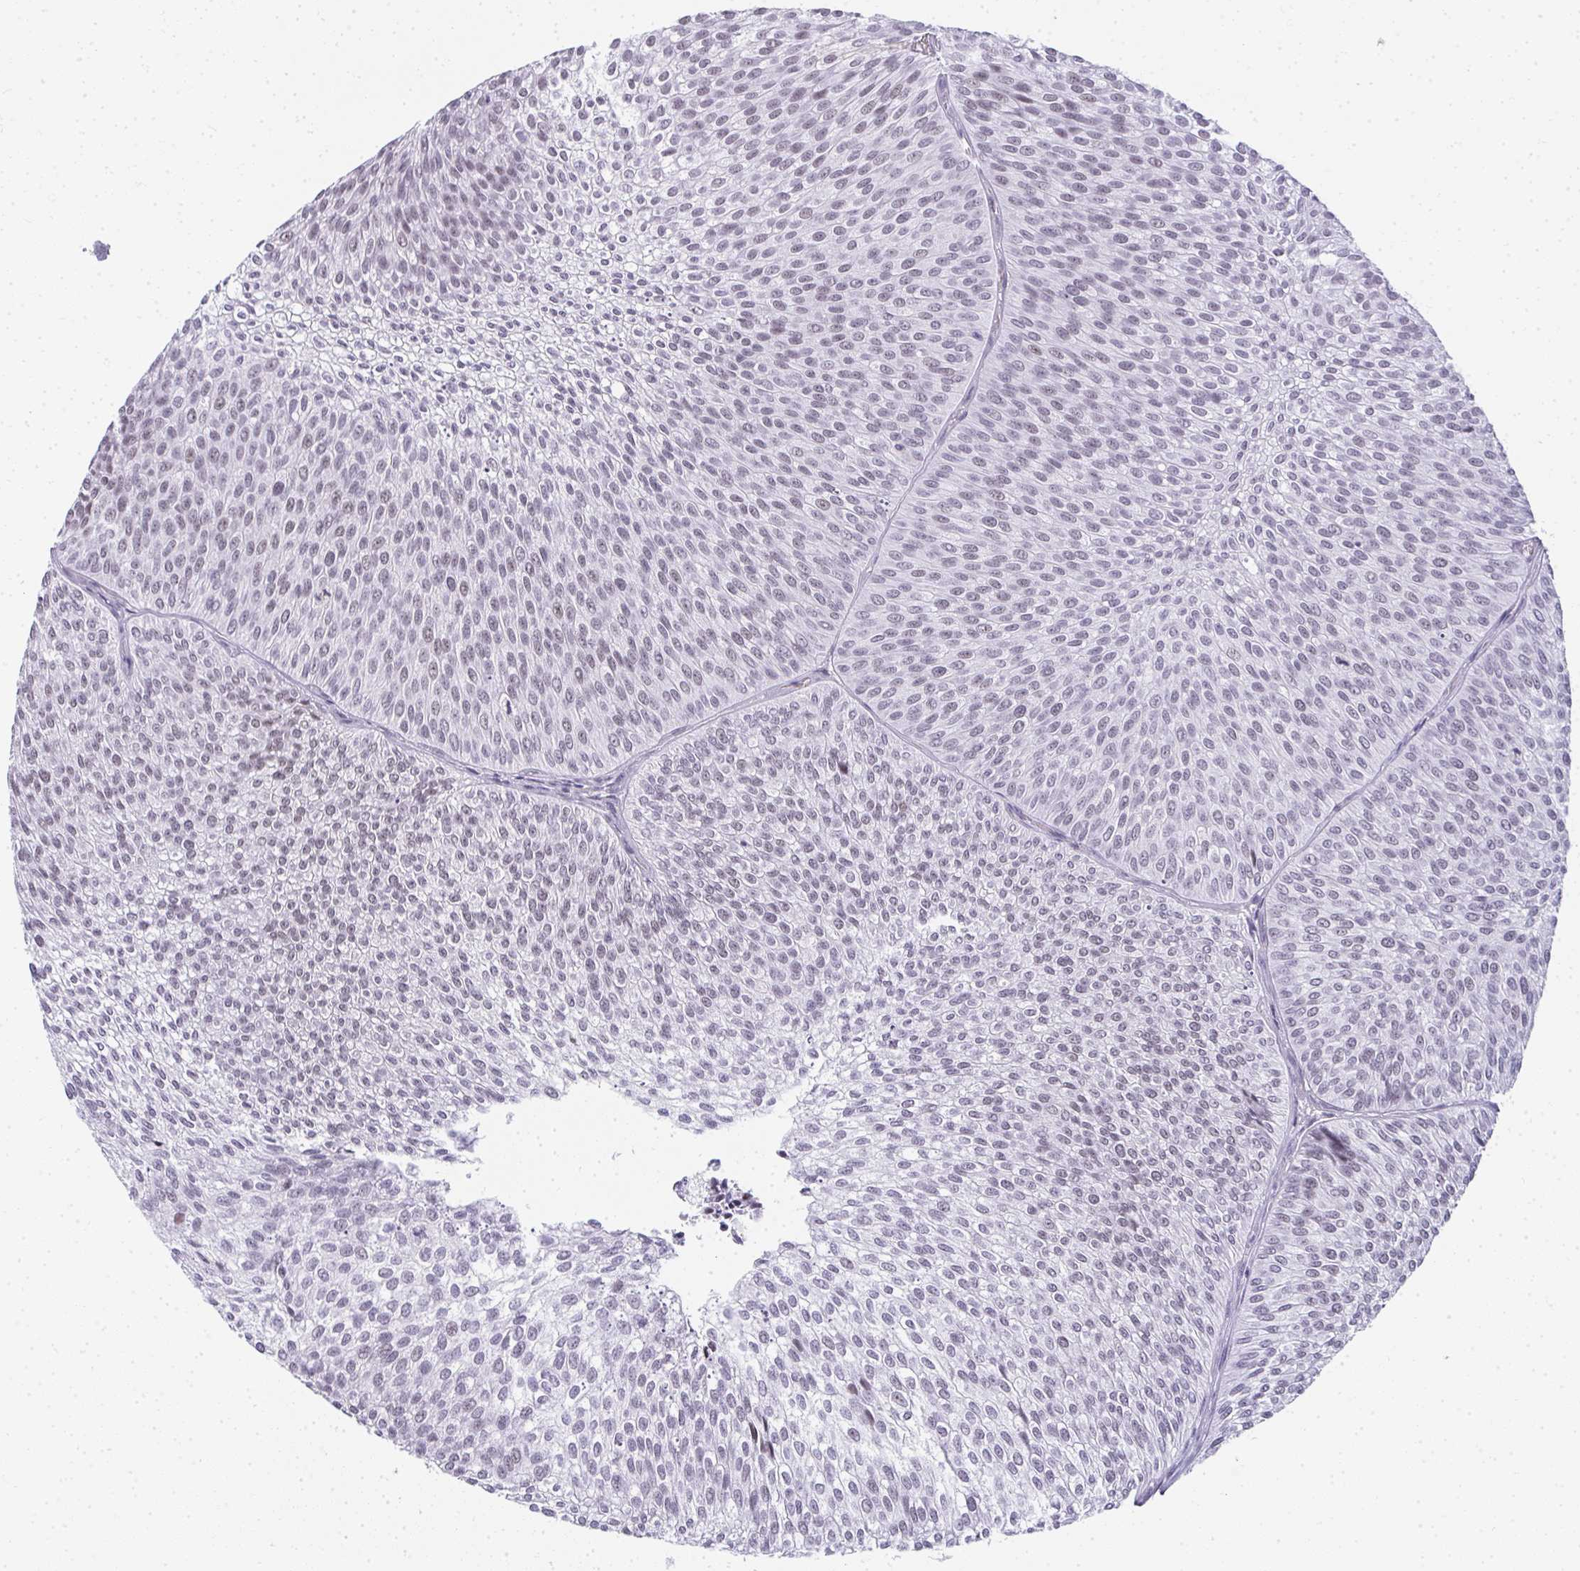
{"staining": {"intensity": "weak", "quantity": "<25%", "location": "nuclear"}, "tissue": "urothelial cancer", "cell_type": "Tumor cells", "image_type": "cancer", "snomed": [{"axis": "morphology", "description": "Urothelial carcinoma, Low grade"}, {"axis": "topography", "description": "Urinary bladder"}], "caption": "IHC micrograph of neoplastic tissue: urothelial cancer stained with DAB demonstrates no significant protein positivity in tumor cells. (DAB immunohistochemistry (IHC), high magnification).", "gene": "PLA2G1B", "patient": {"sex": "male", "age": 91}}